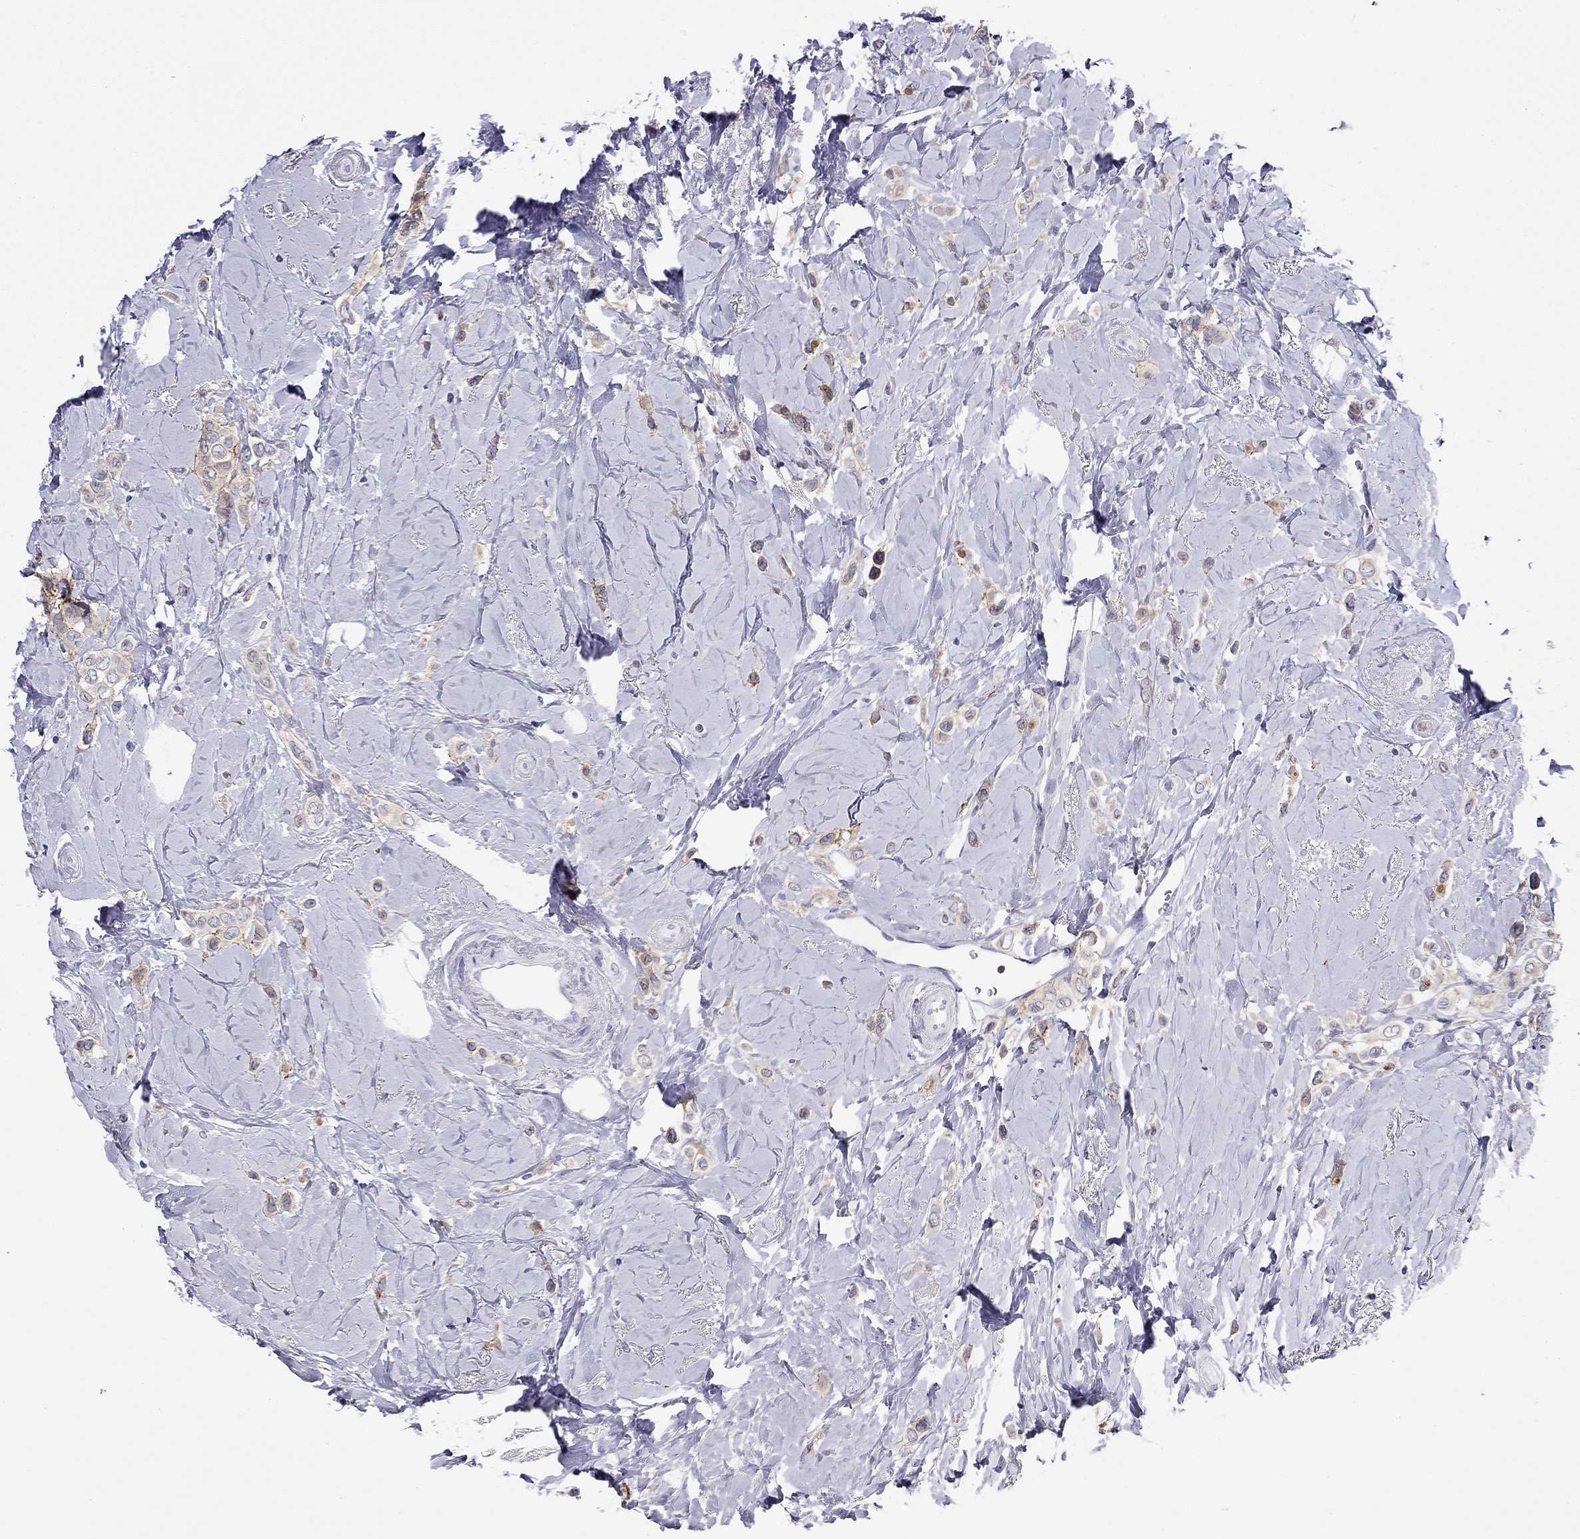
{"staining": {"intensity": "moderate", "quantity": "25%-75%", "location": "cytoplasmic/membranous"}, "tissue": "breast cancer", "cell_type": "Tumor cells", "image_type": "cancer", "snomed": [{"axis": "morphology", "description": "Lobular carcinoma"}, {"axis": "topography", "description": "Breast"}], "caption": "Breast lobular carcinoma was stained to show a protein in brown. There is medium levels of moderate cytoplasmic/membranous staining in about 25%-75% of tumor cells.", "gene": "SLC46A2", "patient": {"sex": "female", "age": 66}}